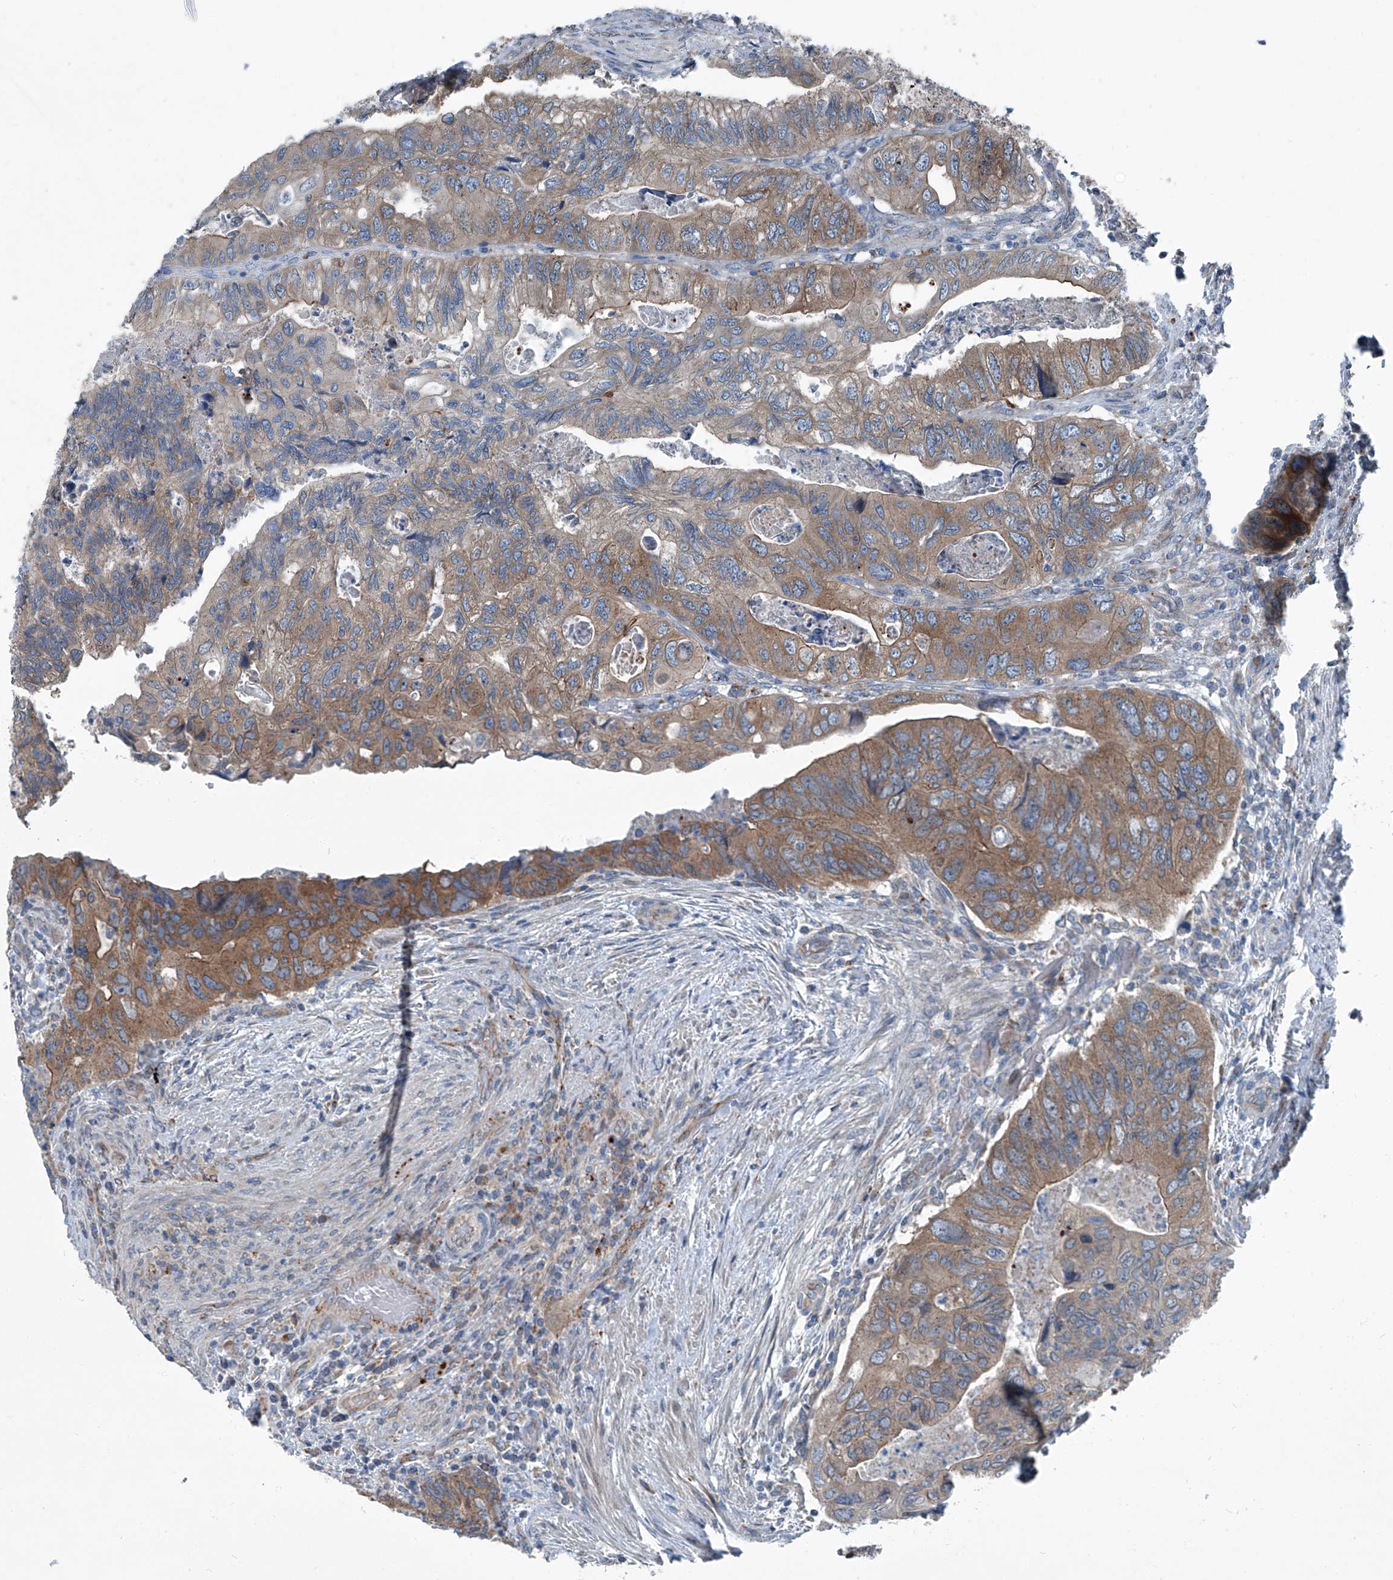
{"staining": {"intensity": "moderate", "quantity": ">75%", "location": "cytoplasmic/membranous"}, "tissue": "colorectal cancer", "cell_type": "Tumor cells", "image_type": "cancer", "snomed": [{"axis": "morphology", "description": "Adenocarcinoma, NOS"}, {"axis": "topography", "description": "Rectum"}], "caption": "A brown stain shows moderate cytoplasmic/membranous expression of a protein in adenocarcinoma (colorectal) tumor cells.", "gene": "SENP2", "patient": {"sex": "male", "age": 63}}